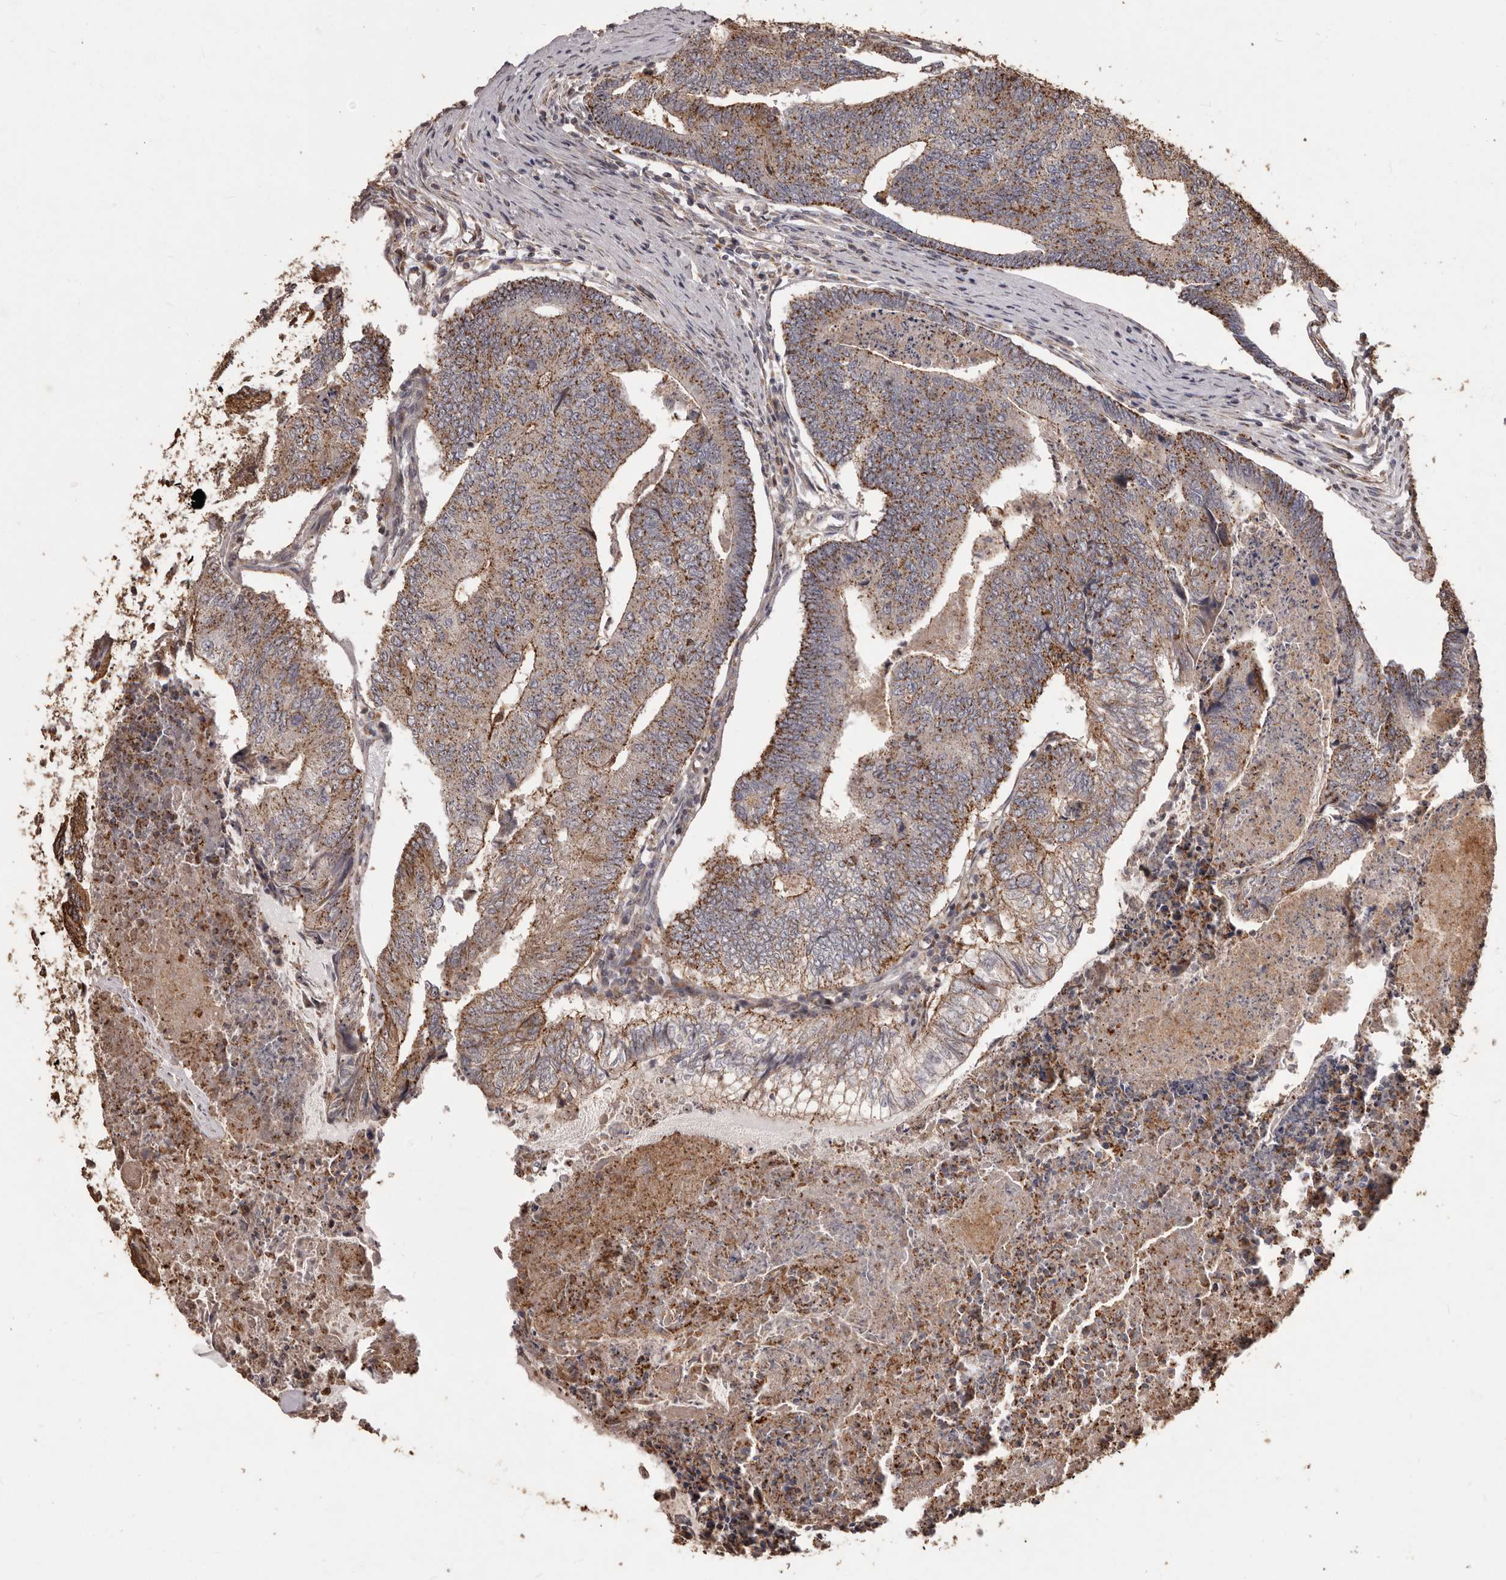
{"staining": {"intensity": "moderate", "quantity": ">75%", "location": "cytoplasmic/membranous"}, "tissue": "colorectal cancer", "cell_type": "Tumor cells", "image_type": "cancer", "snomed": [{"axis": "morphology", "description": "Adenocarcinoma, NOS"}, {"axis": "topography", "description": "Colon"}], "caption": "Protein expression analysis of colorectal cancer shows moderate cytoplasmic/membranous expression in about >75% of tumor cells.", "gene": "MTO1", "patient": {"sex": "female", "age": 67}}